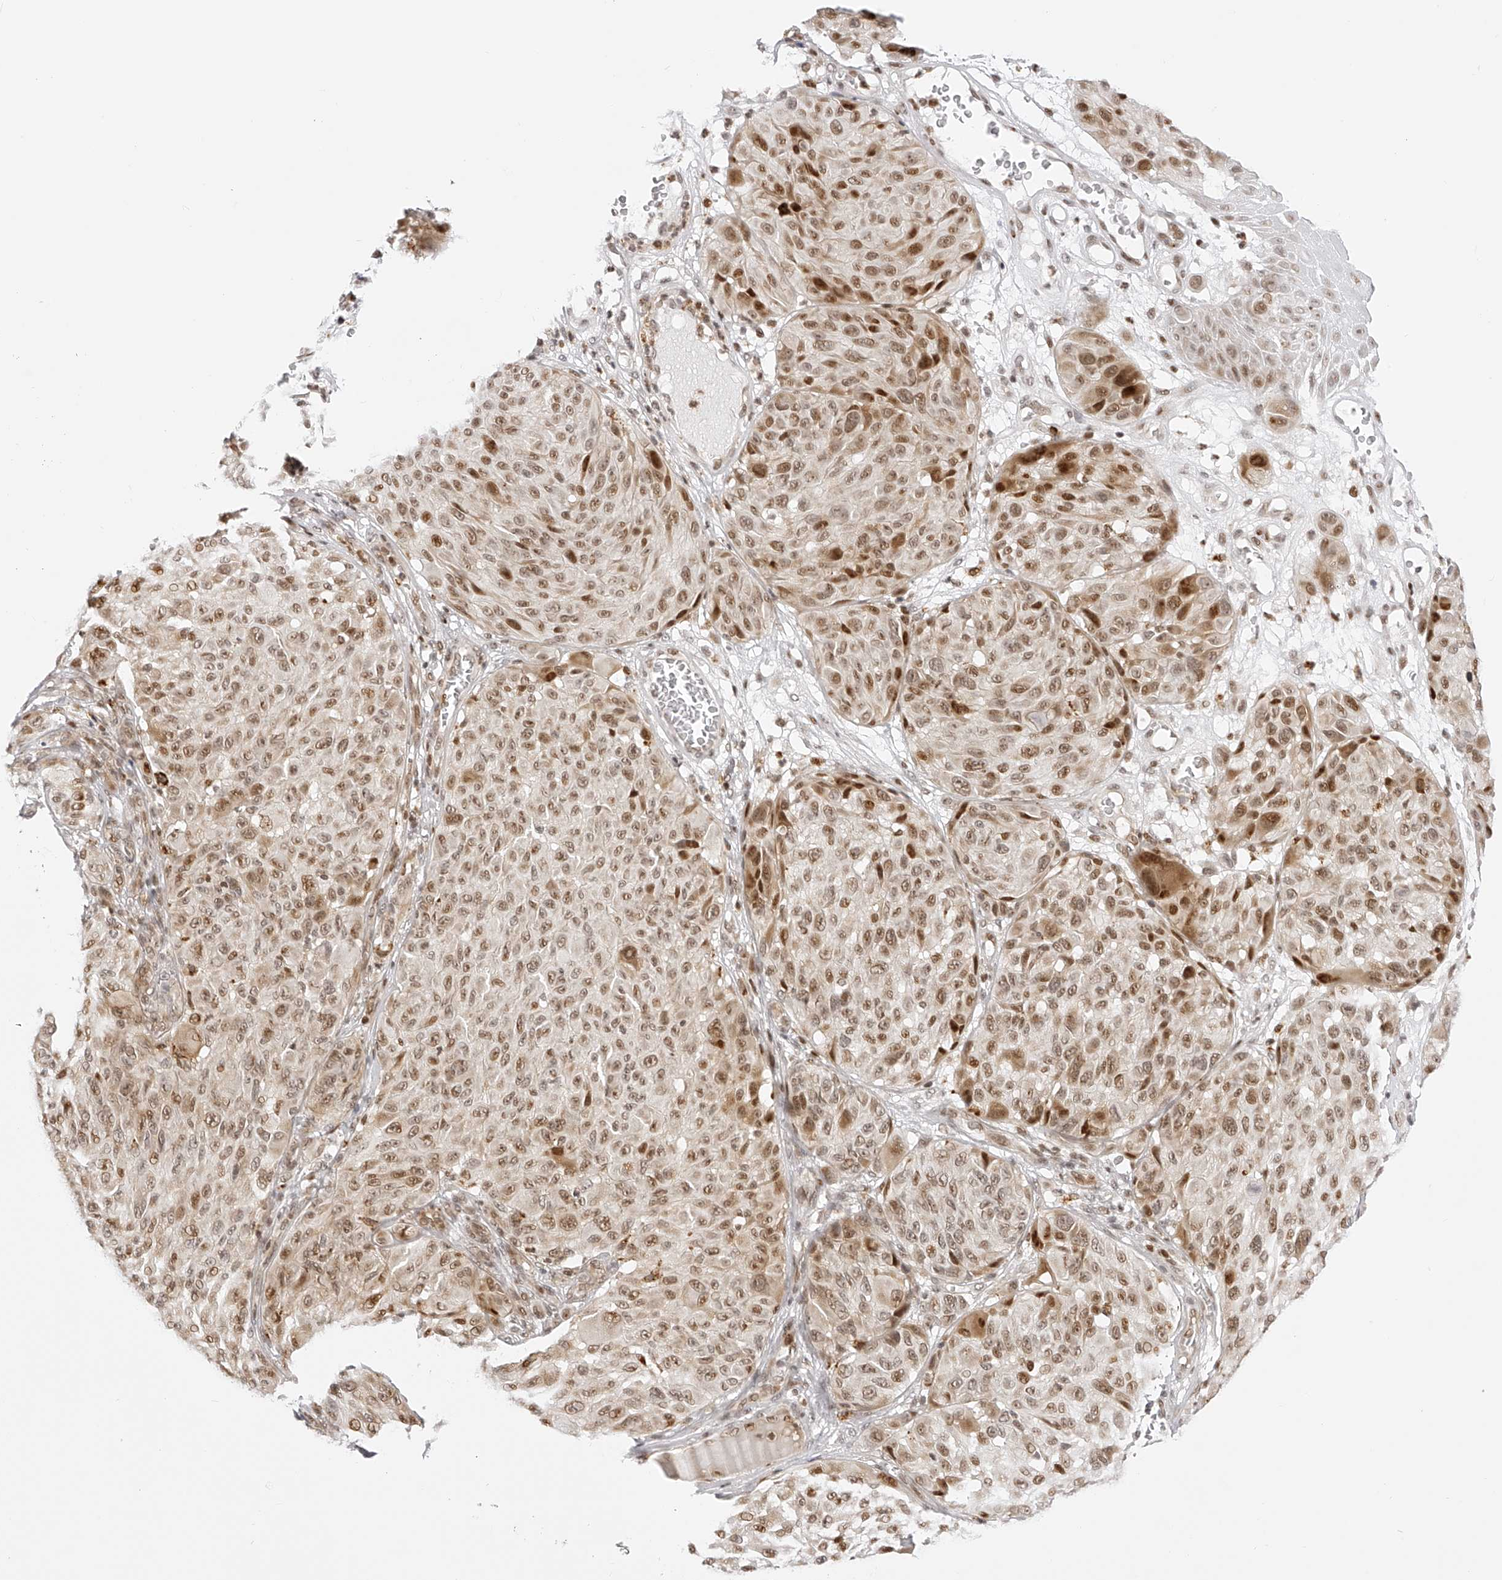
{"staining": {"intensity": "moderate", "quantity": ">75%", "location": "nuclear"}, "tissue": "melanoma", "cell_type": "Tumor cells", "image_type": "cancer", "snomed": [{"axis": "morphology", "description": "Malignant melanoma, NOS"}, {"axis": "topography", "description": "Skin"}], "caption": "IHC of human melanoma displays medium levels of moderate nuclear positivity in approximately >75% of tumor cells. (DAB IHC, brown staining for protein, blue staining for nuclei).", "gene": "PLEKHG1", "patient": {"sex": "male", "age": 83}}